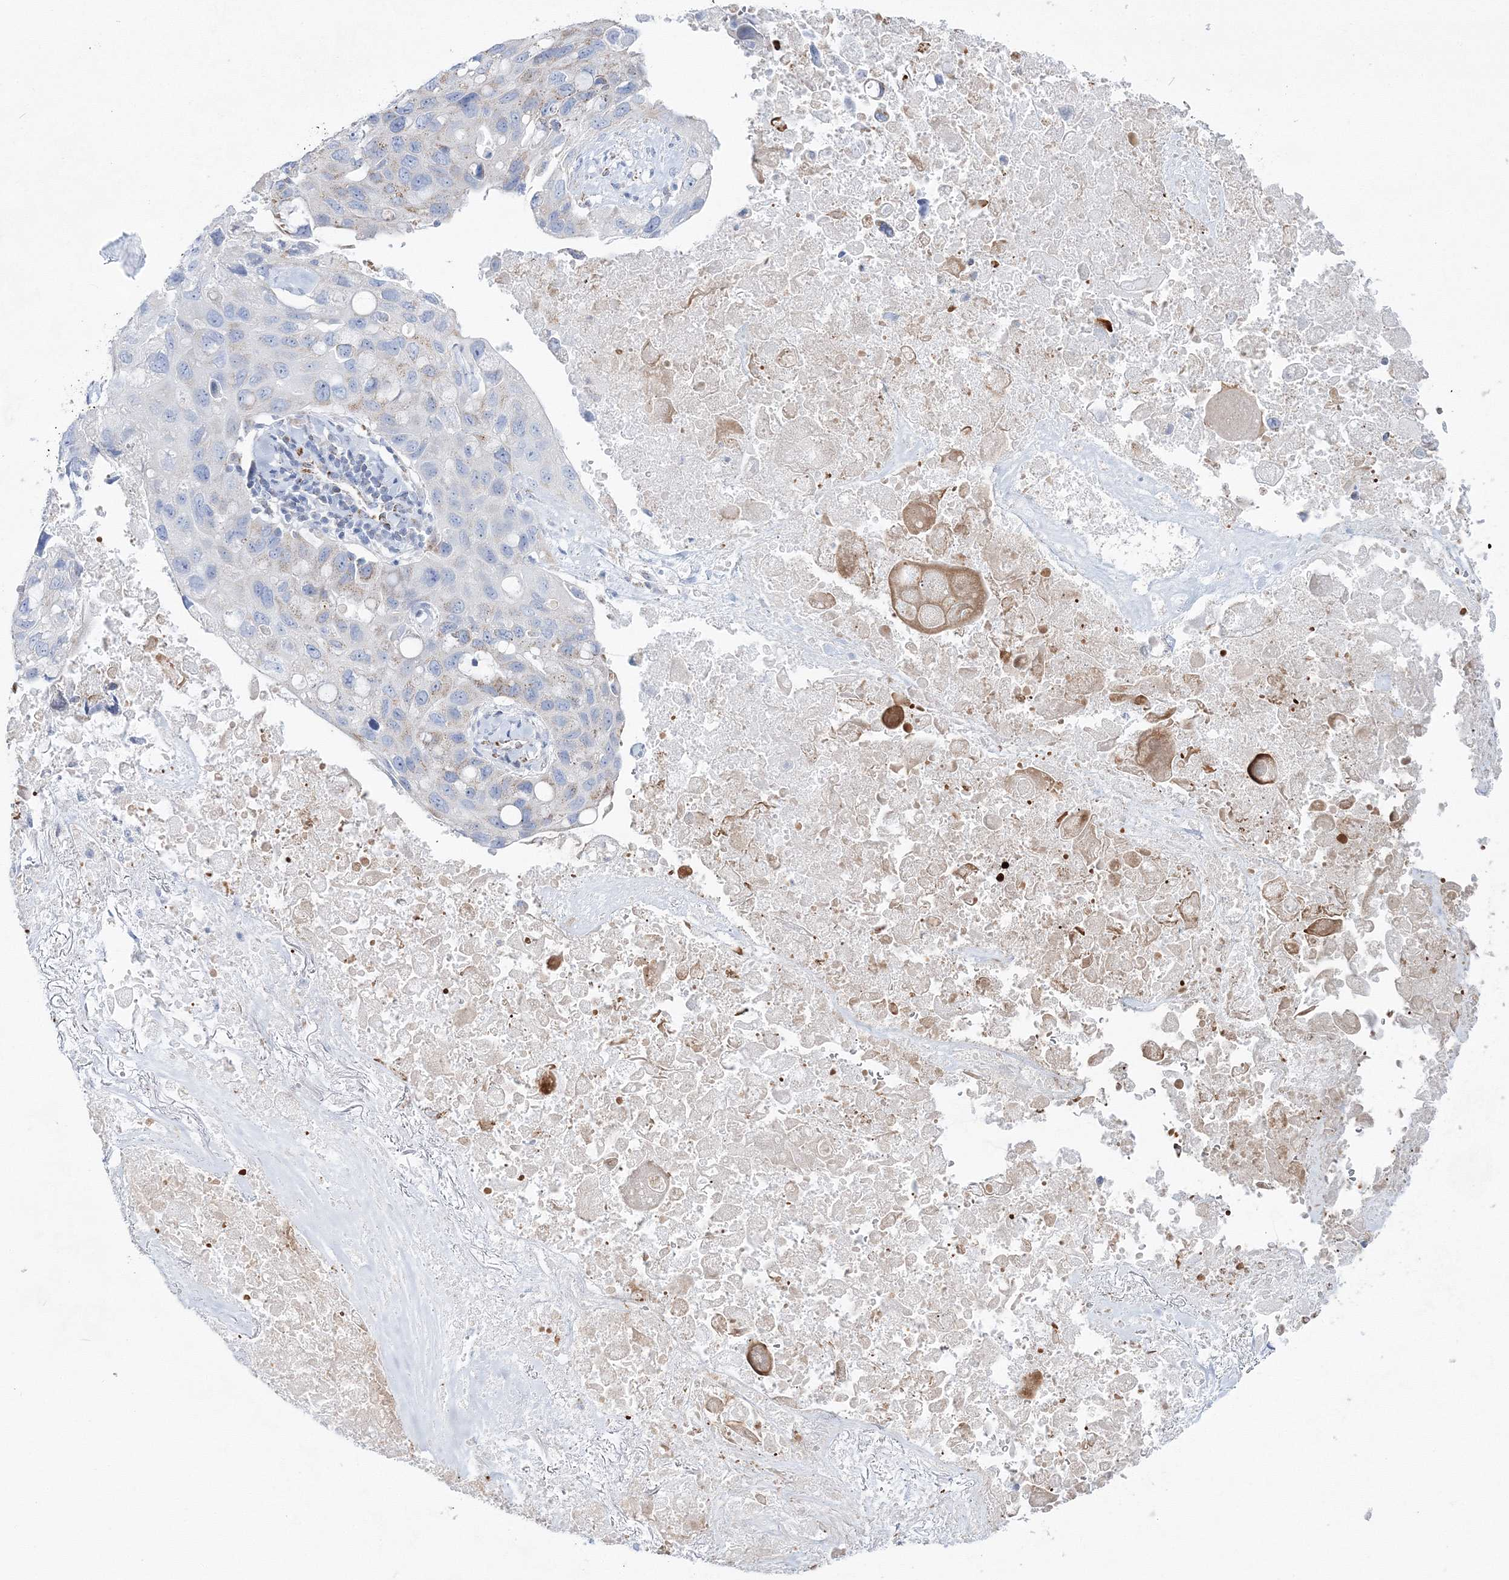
{"staining": {"intensity": "weak", "quantity": "<25%", "location": "cytoplasmic/membranous"}, "tissue": "lung cancer", "cell_type": "Tumor cells", "image_type": "cancer", "snomed": [{"axis": "morphology", "description": "Squamous cell carcinoma, NOS"}, {"axis": "topography", "description": "Lung"}], "caption": "This photomicrograph is of lung cancer stained with immunohistochemistry (IHC) to label a protein in brown with the nuclei are counter-stained blue. There is no positivity in tumor cells.", "gene": "HIBCH", "patient": {"sex": "female", "age": 73}}